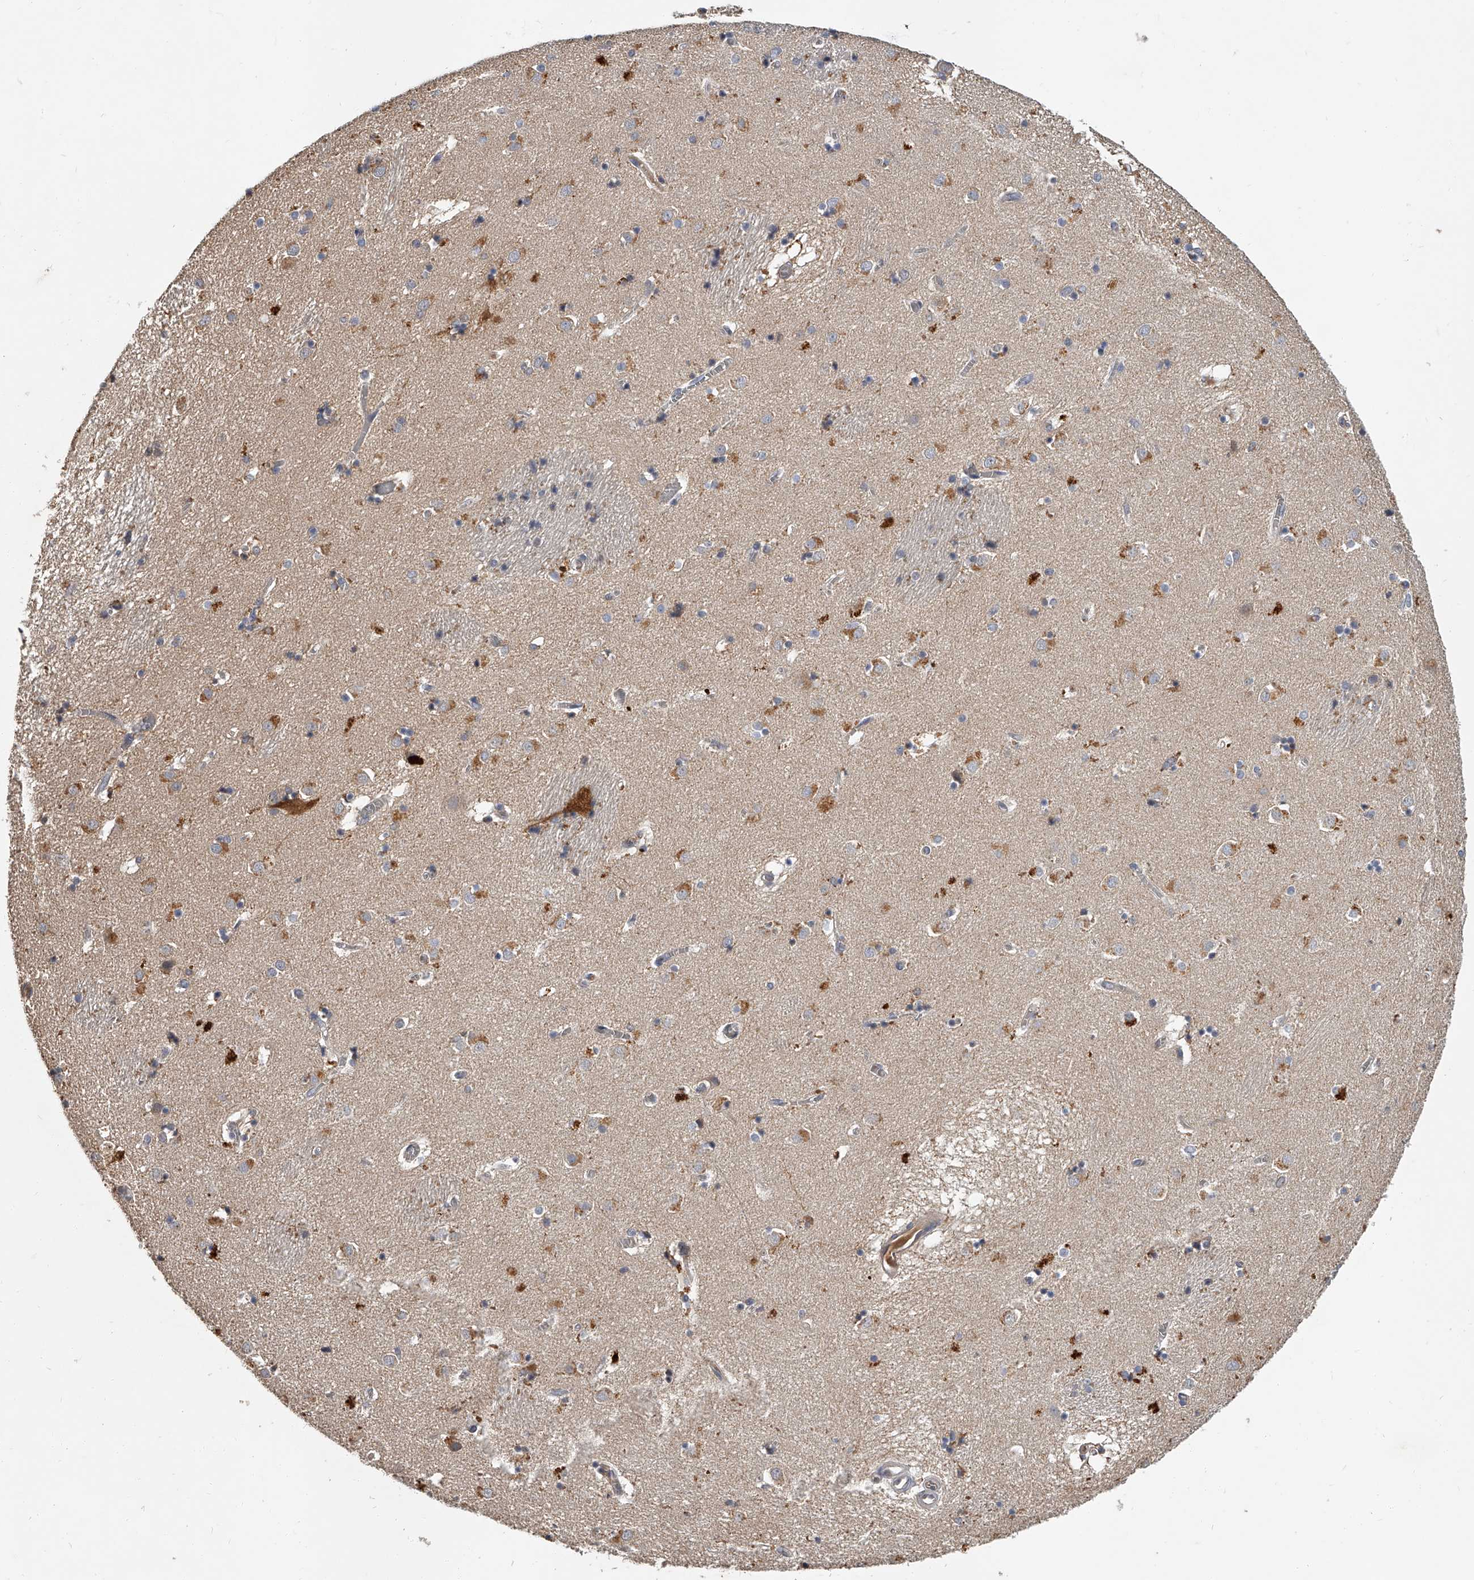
{"staining": {"intensity": "moderate", "quantity": "<25%", "location": "cytoplasmic/membranous"}, "tissue": "caudate", "cell_type": "Glial cells", "image_type": "normal", "snomed": [{"axis": "morphology", "description": "Normal tissue, NOS"}, {"axis": "topography", "description": "Lateral ventricle wall"}], "caption": "High-power microscopy captured an IHC micrograph of benign caudate, revealing moderate cytoplasmic/membranous staining in about <25% of glial cells. The staining was performed using DAB (3,3'-diaminobenzidine), with brown indicating positive protein expression. Nuclei are stained blue with hematoxylin.", "gene": "JAG2", "patient": {"sex": "male", "age": 70}}